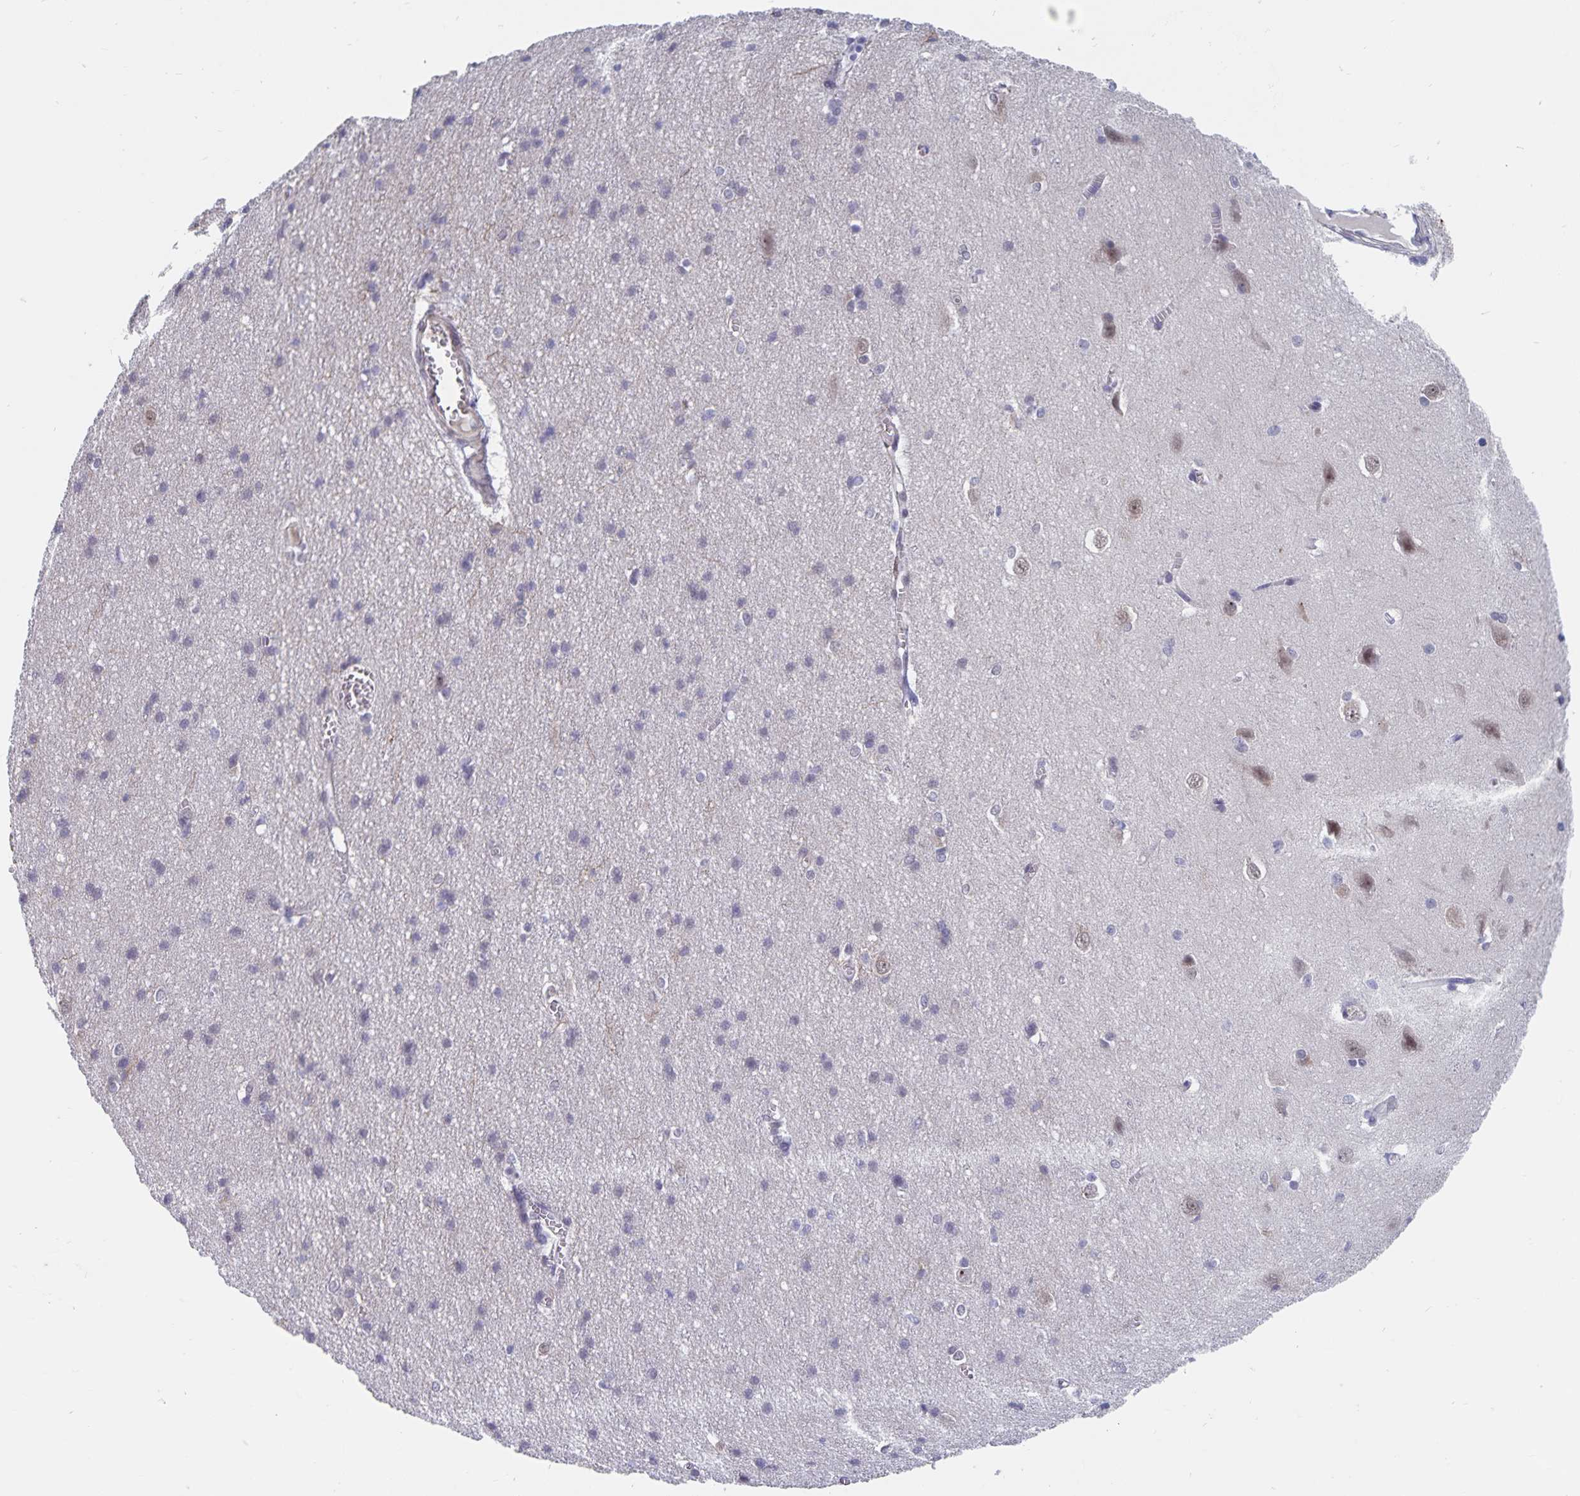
{"staining": {"intensity": "weak", "quantity": "<25%", "location": "cytoplasmic/membranous"}, "tissue": "cerebral cortex", "cell_type": "Endothelial cells", "image_type": "normal", "snomed": [{"axis": "morphology", "description": "Normal tissue, NOS"}, {"axis": "topography", "description": "Cerebral cortex"}], "caption": "The image reveals no staining of endothelial cells in normal cerebral cortex.", "gene": "BAG6", "patient": {"sex": "male", "age": 37}}